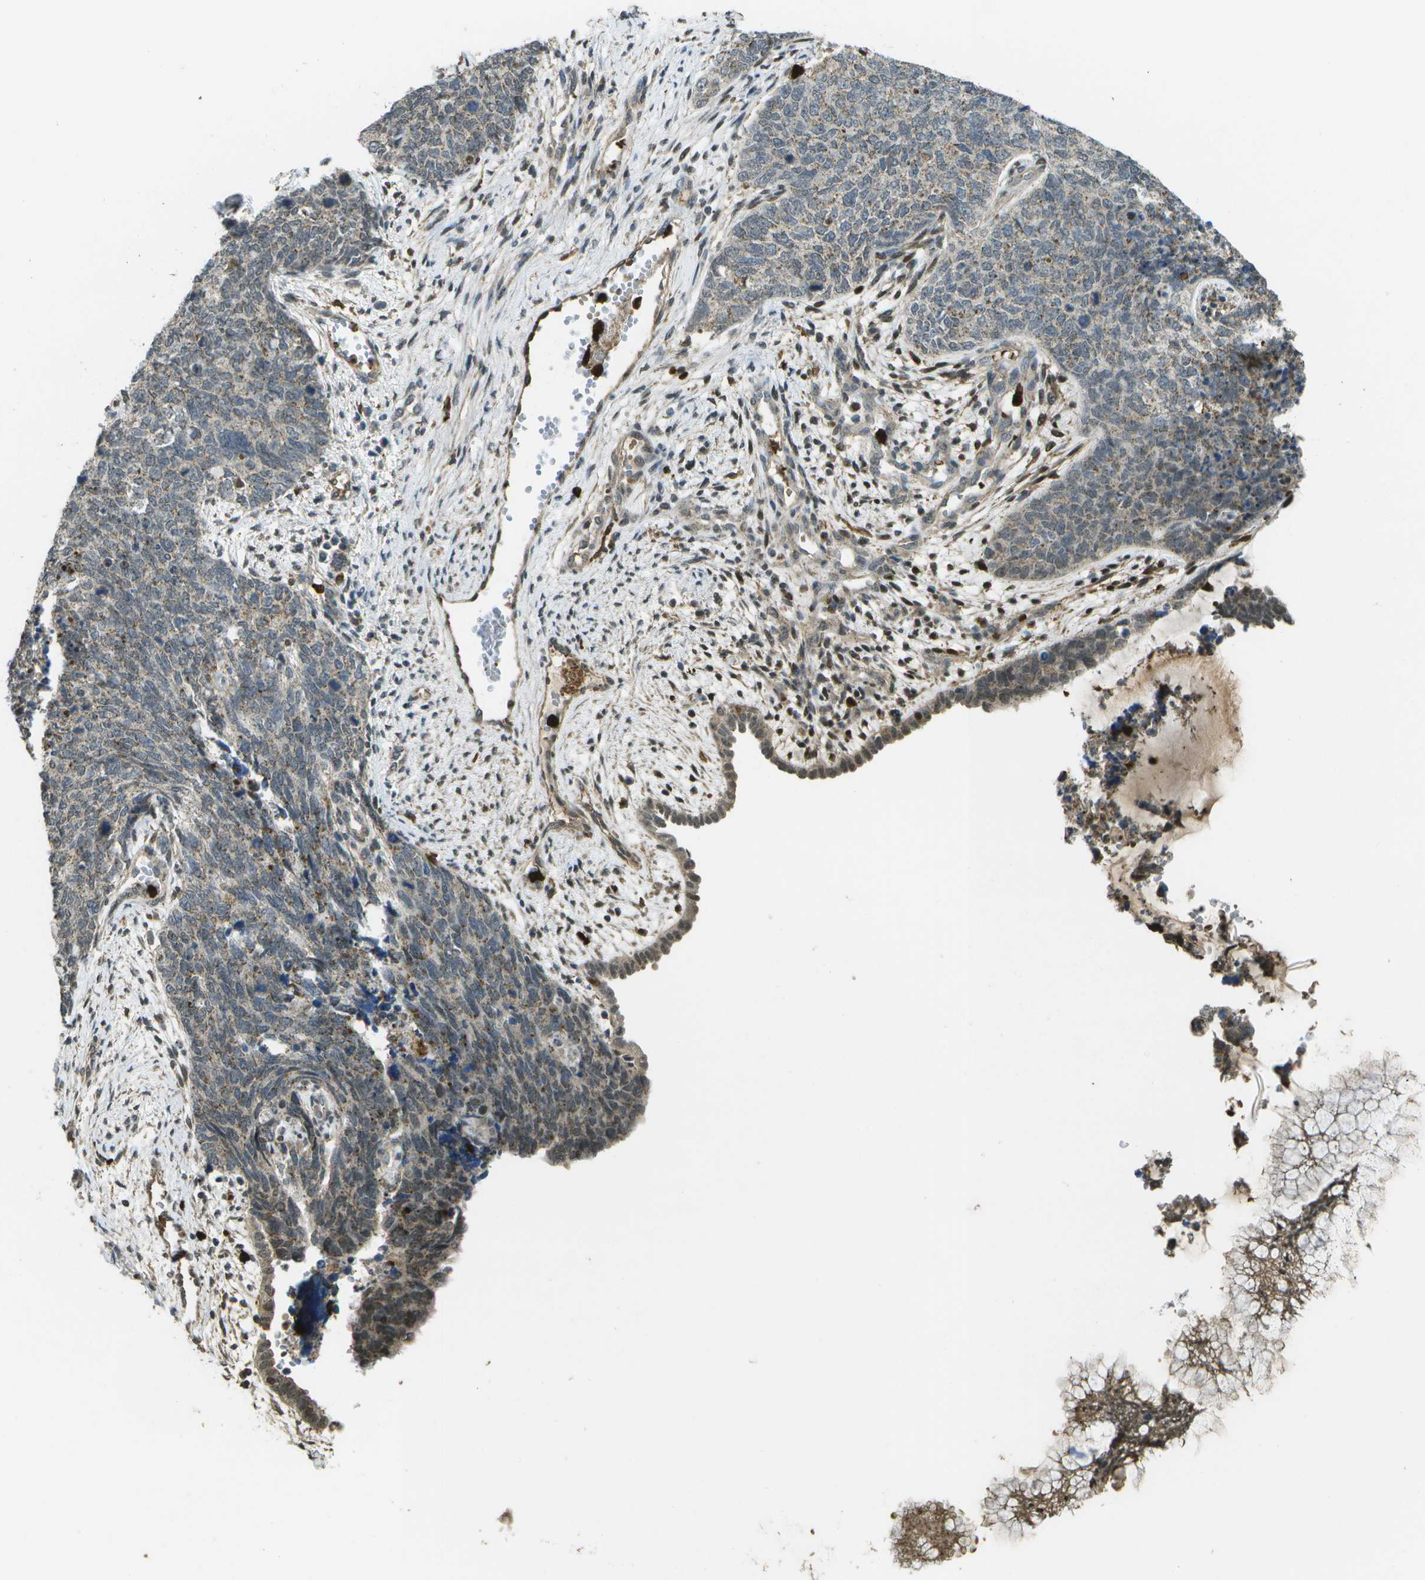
{"staining": {"intensity": "weak", "quantity": ">75%", "location": "cytoplasmic/membranous"}, "tissue": "cervical cancer", "cell_type": "Tumor cells", "image_type": "cancer", "snomed": [{"axis": "morphology", "description": "Squamous cell carcinoma, NOS"}, {"axis": "topography", "description": "Cervix"}], "caption": "Cervical cancer stained with a protein marker displays weak staining in tumor cells.", "gene": "CACHD1", "patient": {"sex": "female", "age": 63}}